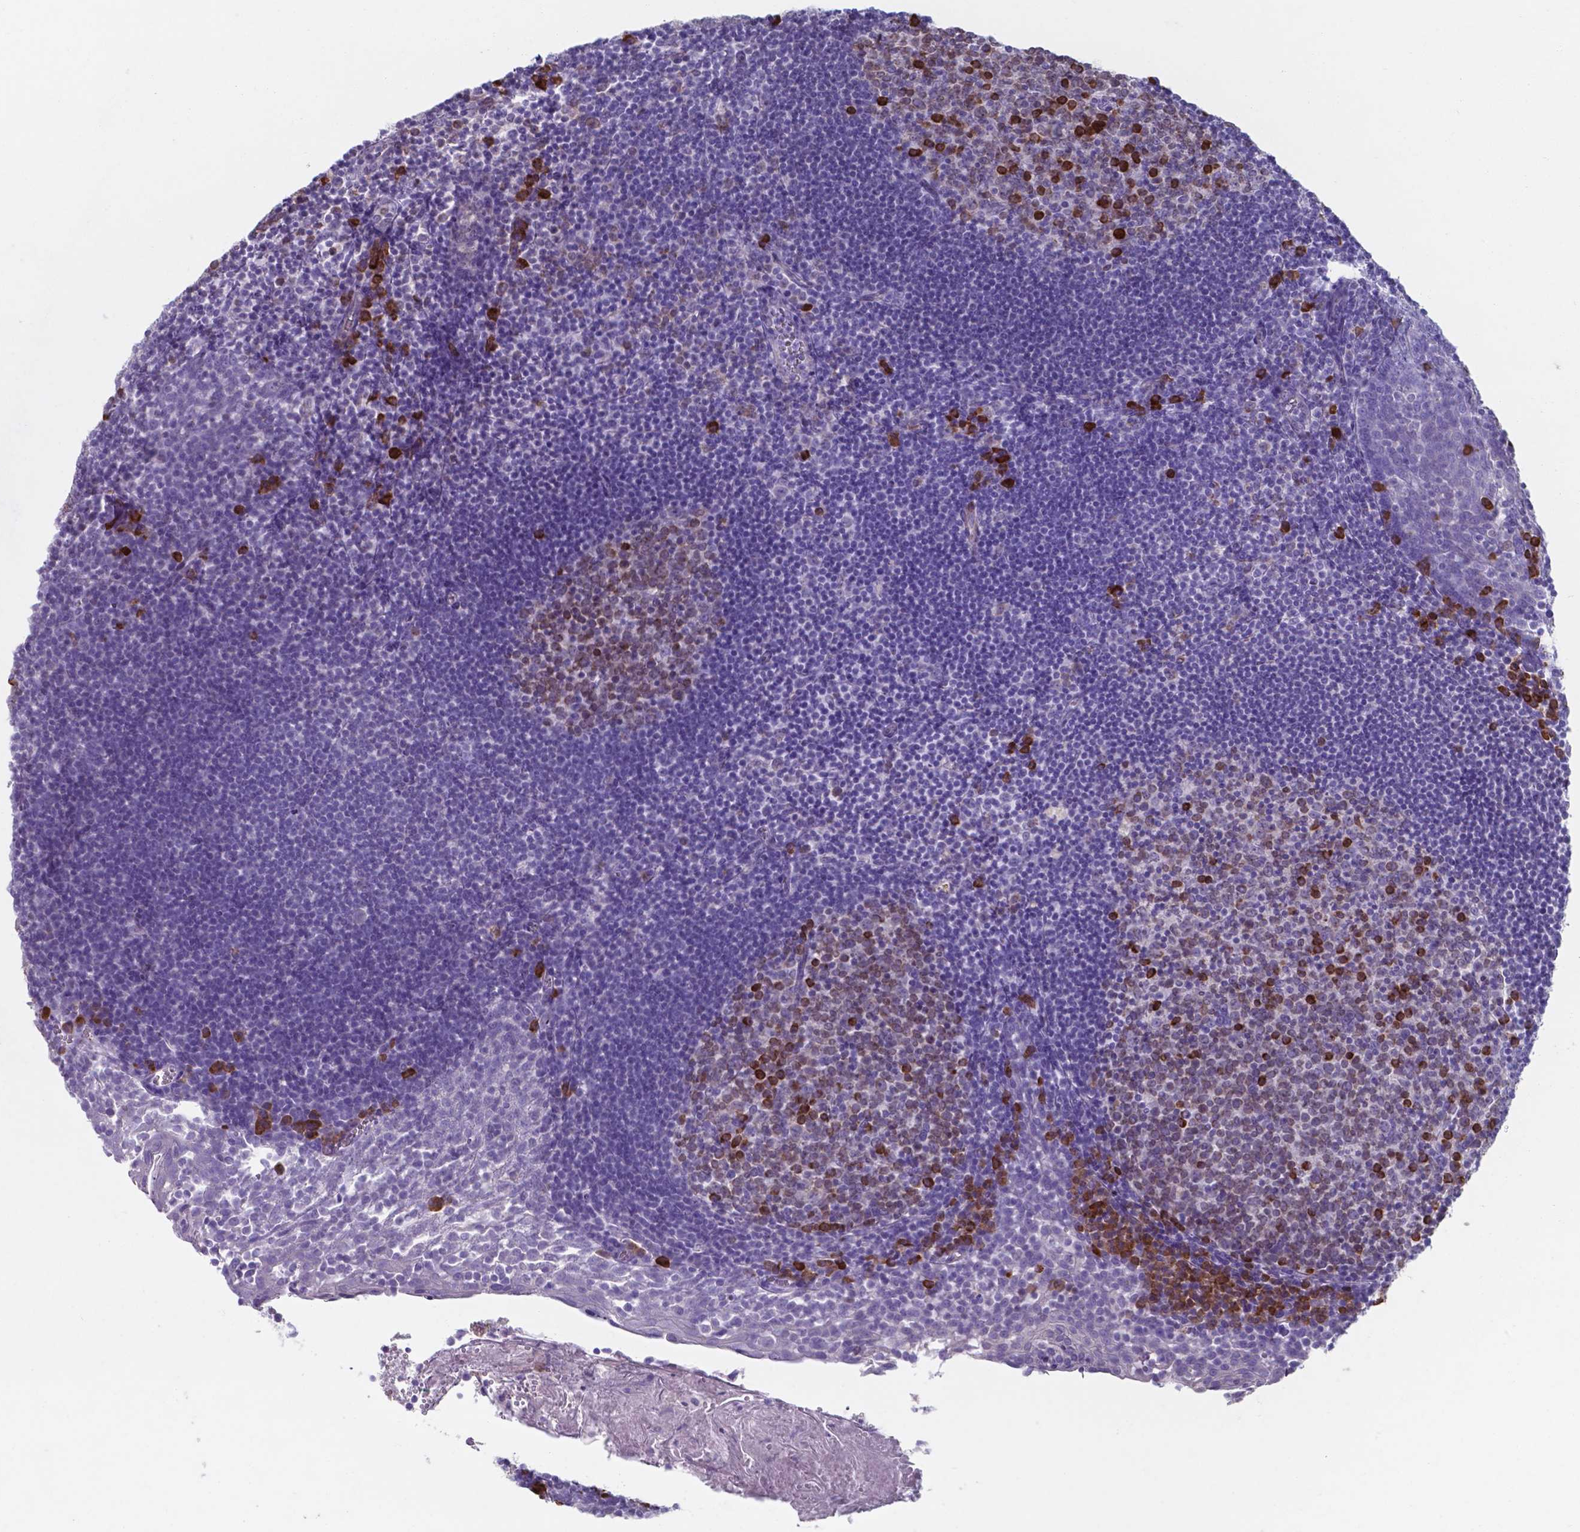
{"staining": {"intensity": "strong", "quantity": "25%-75%", "location": "cytoplasmic/membranous"}, "tissue": "lymph node", "cell_type": "Germinal center cells", "image_type": "normal", "snomed": [{"axis": "morphology", "description": "Normal tissue, NOS"}, {"axis": "topography", "description": "Lymph node"}], "caption": "IHC (DAB) staining of unremarkable lymph node displays strong cytoplasmic/membranous protein positivity in about 25%-75% of germinal center cells. The protein is shown in brown color, while the nuclei are stained blue.", "gene": "UBE2J1", "patient": {"sex": "female", "age": 21}}